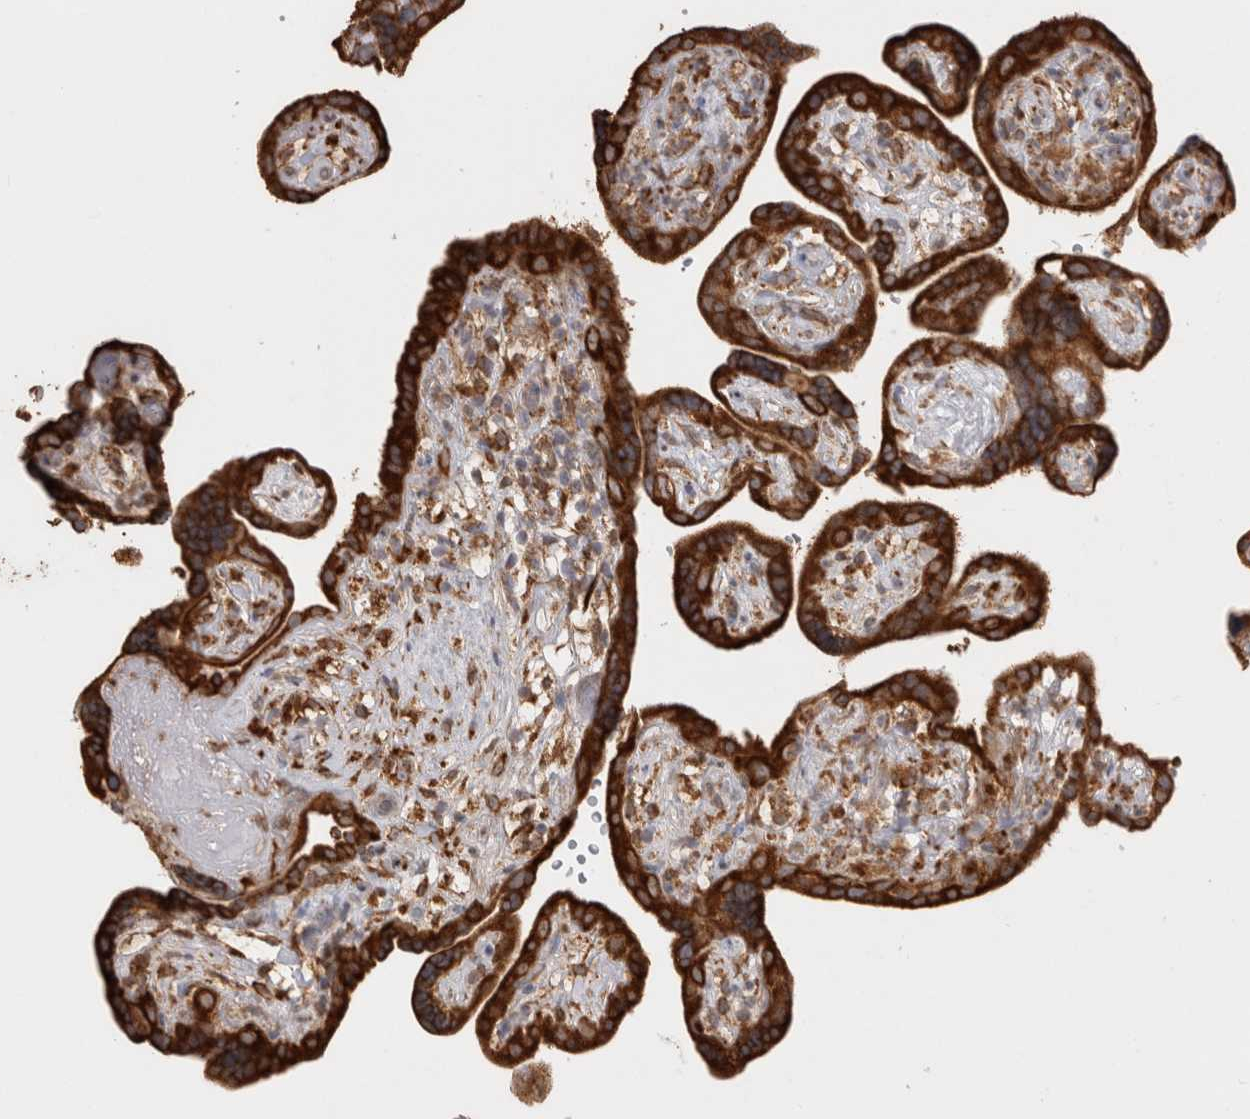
{"staining": {"intensity": "strong", "quantity": ">75%", "location": "cytoplasmic/membranous"}, "tissue": "placenta", "cell_type": "Decidual cells", "image_type": "normal", "snomed": [{"axis": "morphology", "description": "Normal tissue, NOS"}, {"axis": "topography", "description": "Placenta"}], "caption": "Human placenta stained for a protein (brown) exhibits strong cytoplasmic/membranous positive expression in approximately >75% of decidual cells.", "gene": "LRPAP1", "patient": {"sex": "female", "age": 30}}